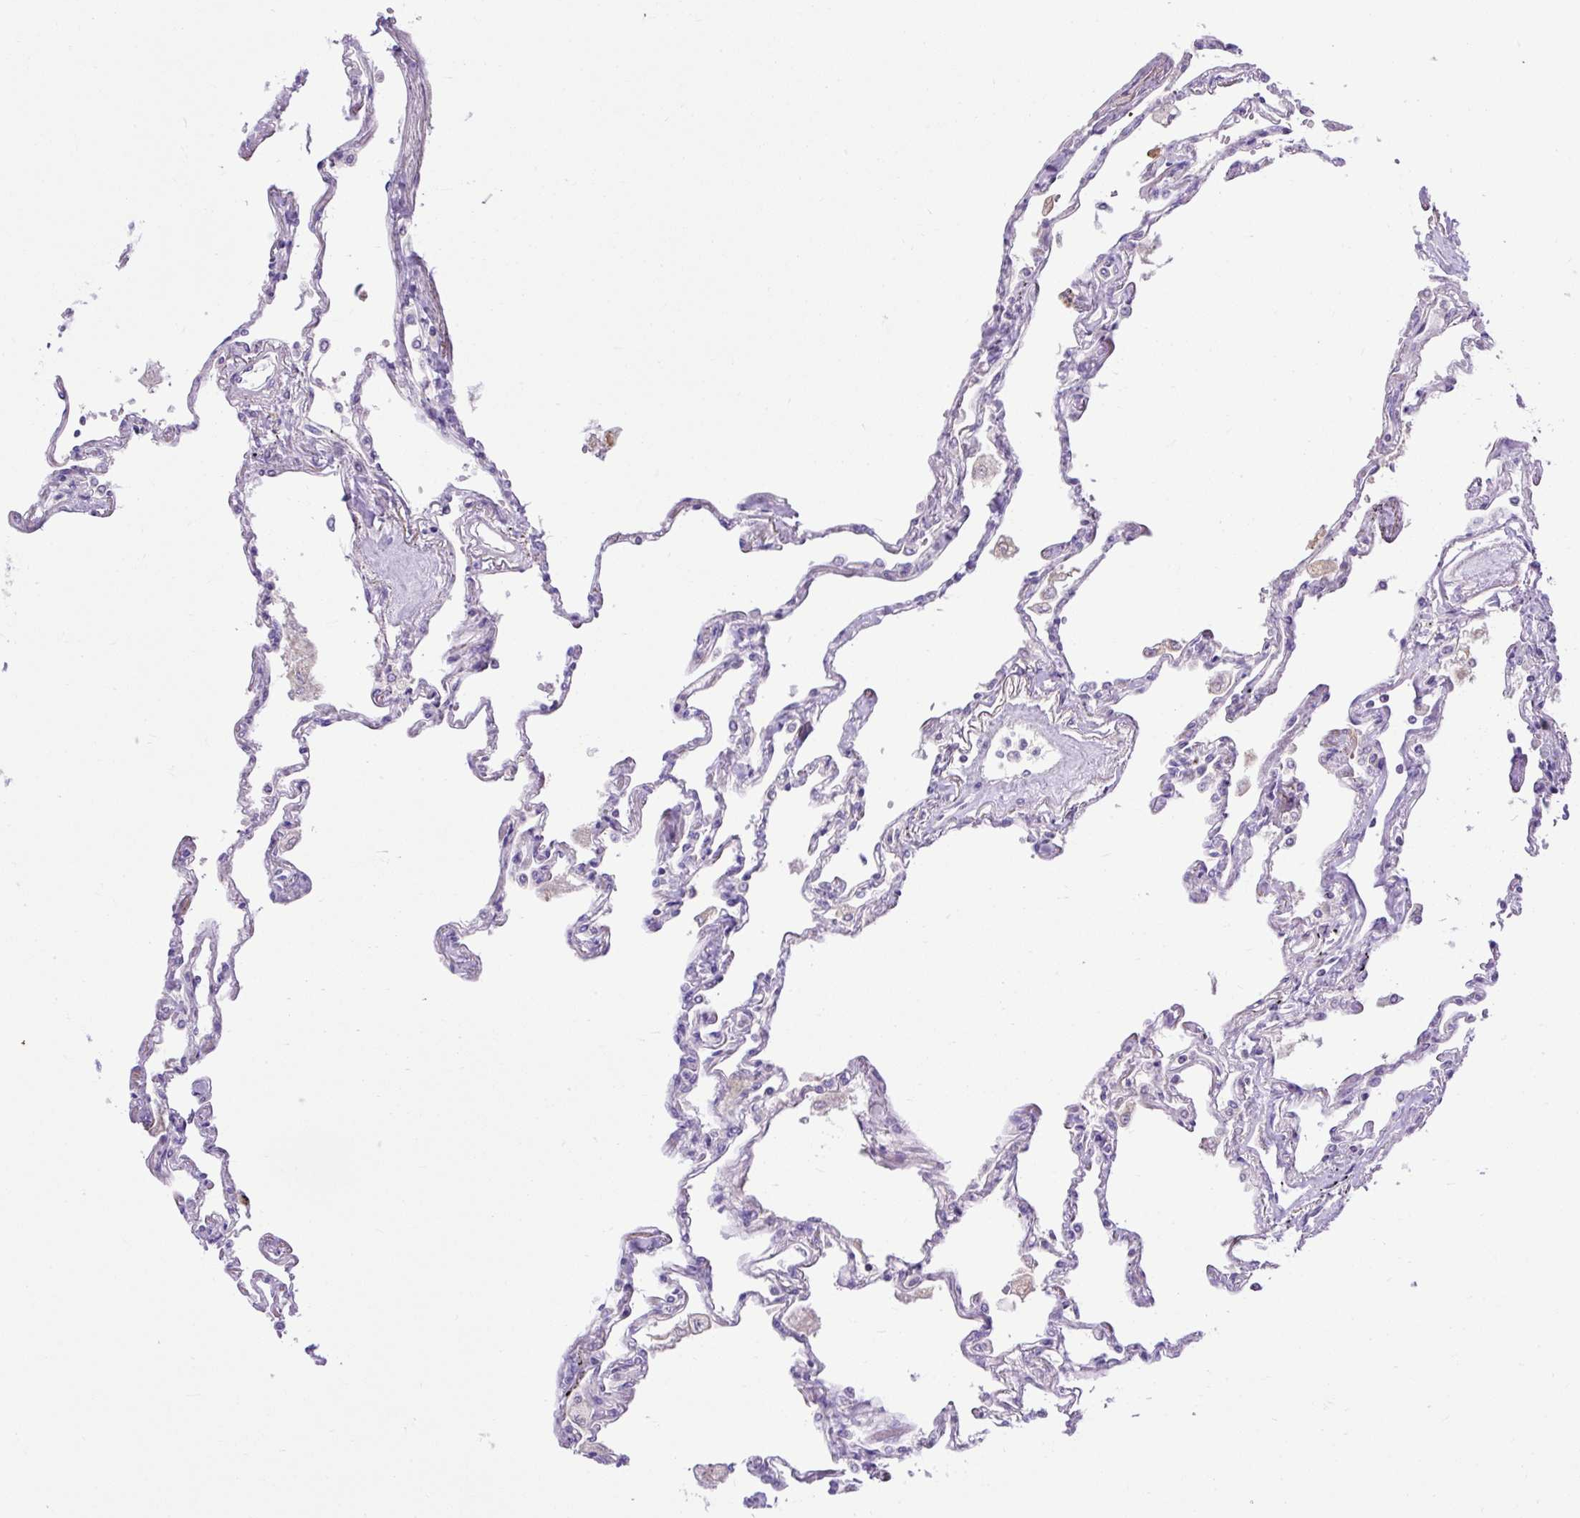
{"staining": {"intensity": "negative", "quantity": "none", "location": "none"}, "tissue": "lung", "cell_type": "Alveolar cells", "image_type": "normal", "snomed": [{"axis": "morphology", "description": "Normal tissue, NOS"}, {"axis": "topography", "description": "Lung"}], "caption": "This is an IHC image of unremarkable human lung. There is no staining in alveolar cells.", "gene": "SPTBN5", "patient": {"sex": "female", "age": 67}}